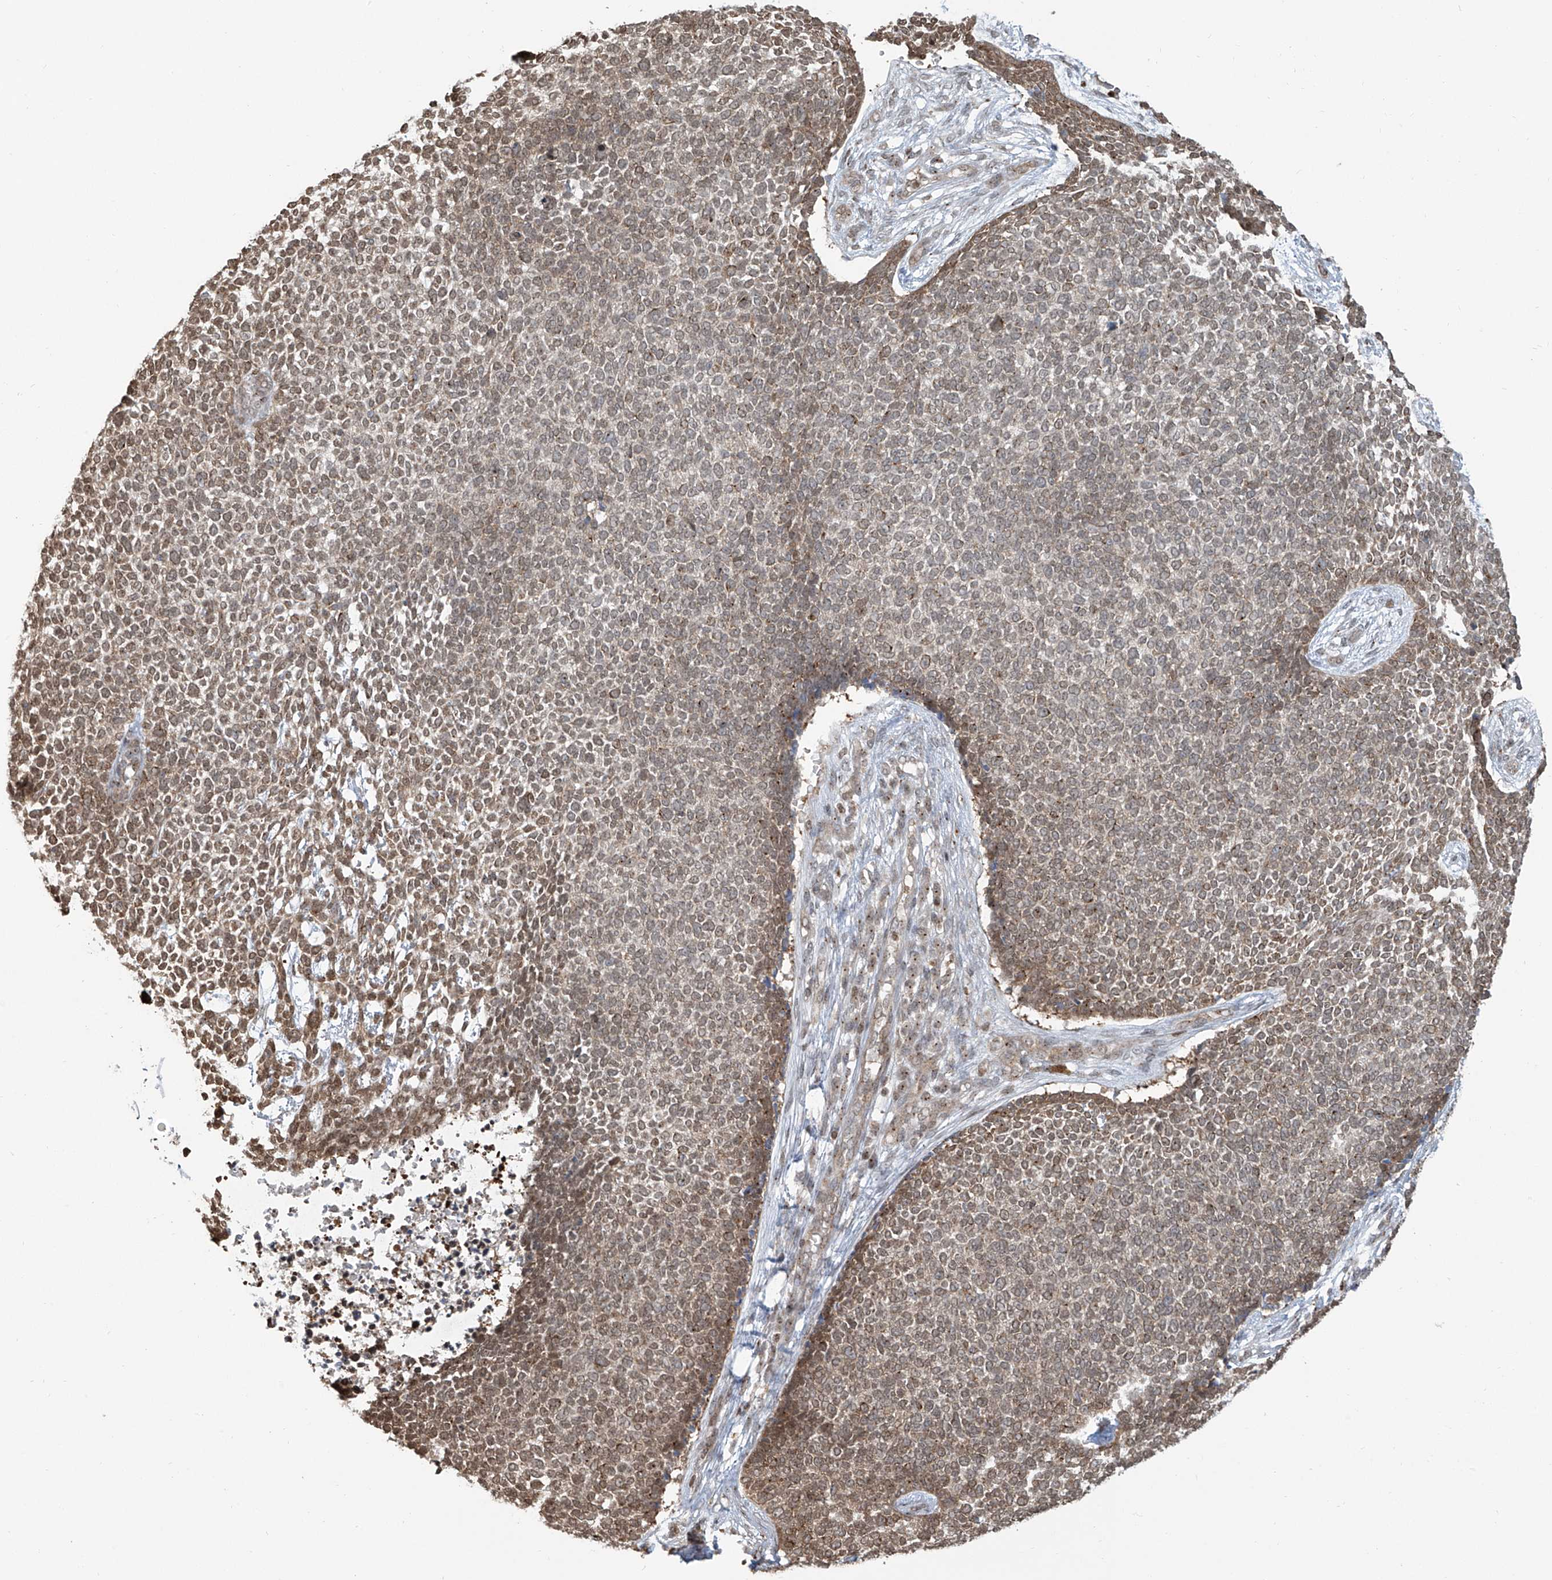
{"staining": {"intensity": "moderate", "quantity": "25%-75%", "location": "cytoplasmic/membranous,nuclear"}, "tissue": "skin cancer", "cell_type": "Tumor cells", "image_type": "cancer", "snomed": [{"axis": "morphology", "description": "Basal cell carcinoma"}, {"axis": "topography", "description": "Skin"}], "caption": "The image displays immunohistochemical staining of skin cancer. There is moderate cytoplasmic/membranous and nuclear positivity is appreciated in approximately 25%-75% of tumor cells.", "gene": "VMP1", "patient": {"sex": "female", "age": 84}}